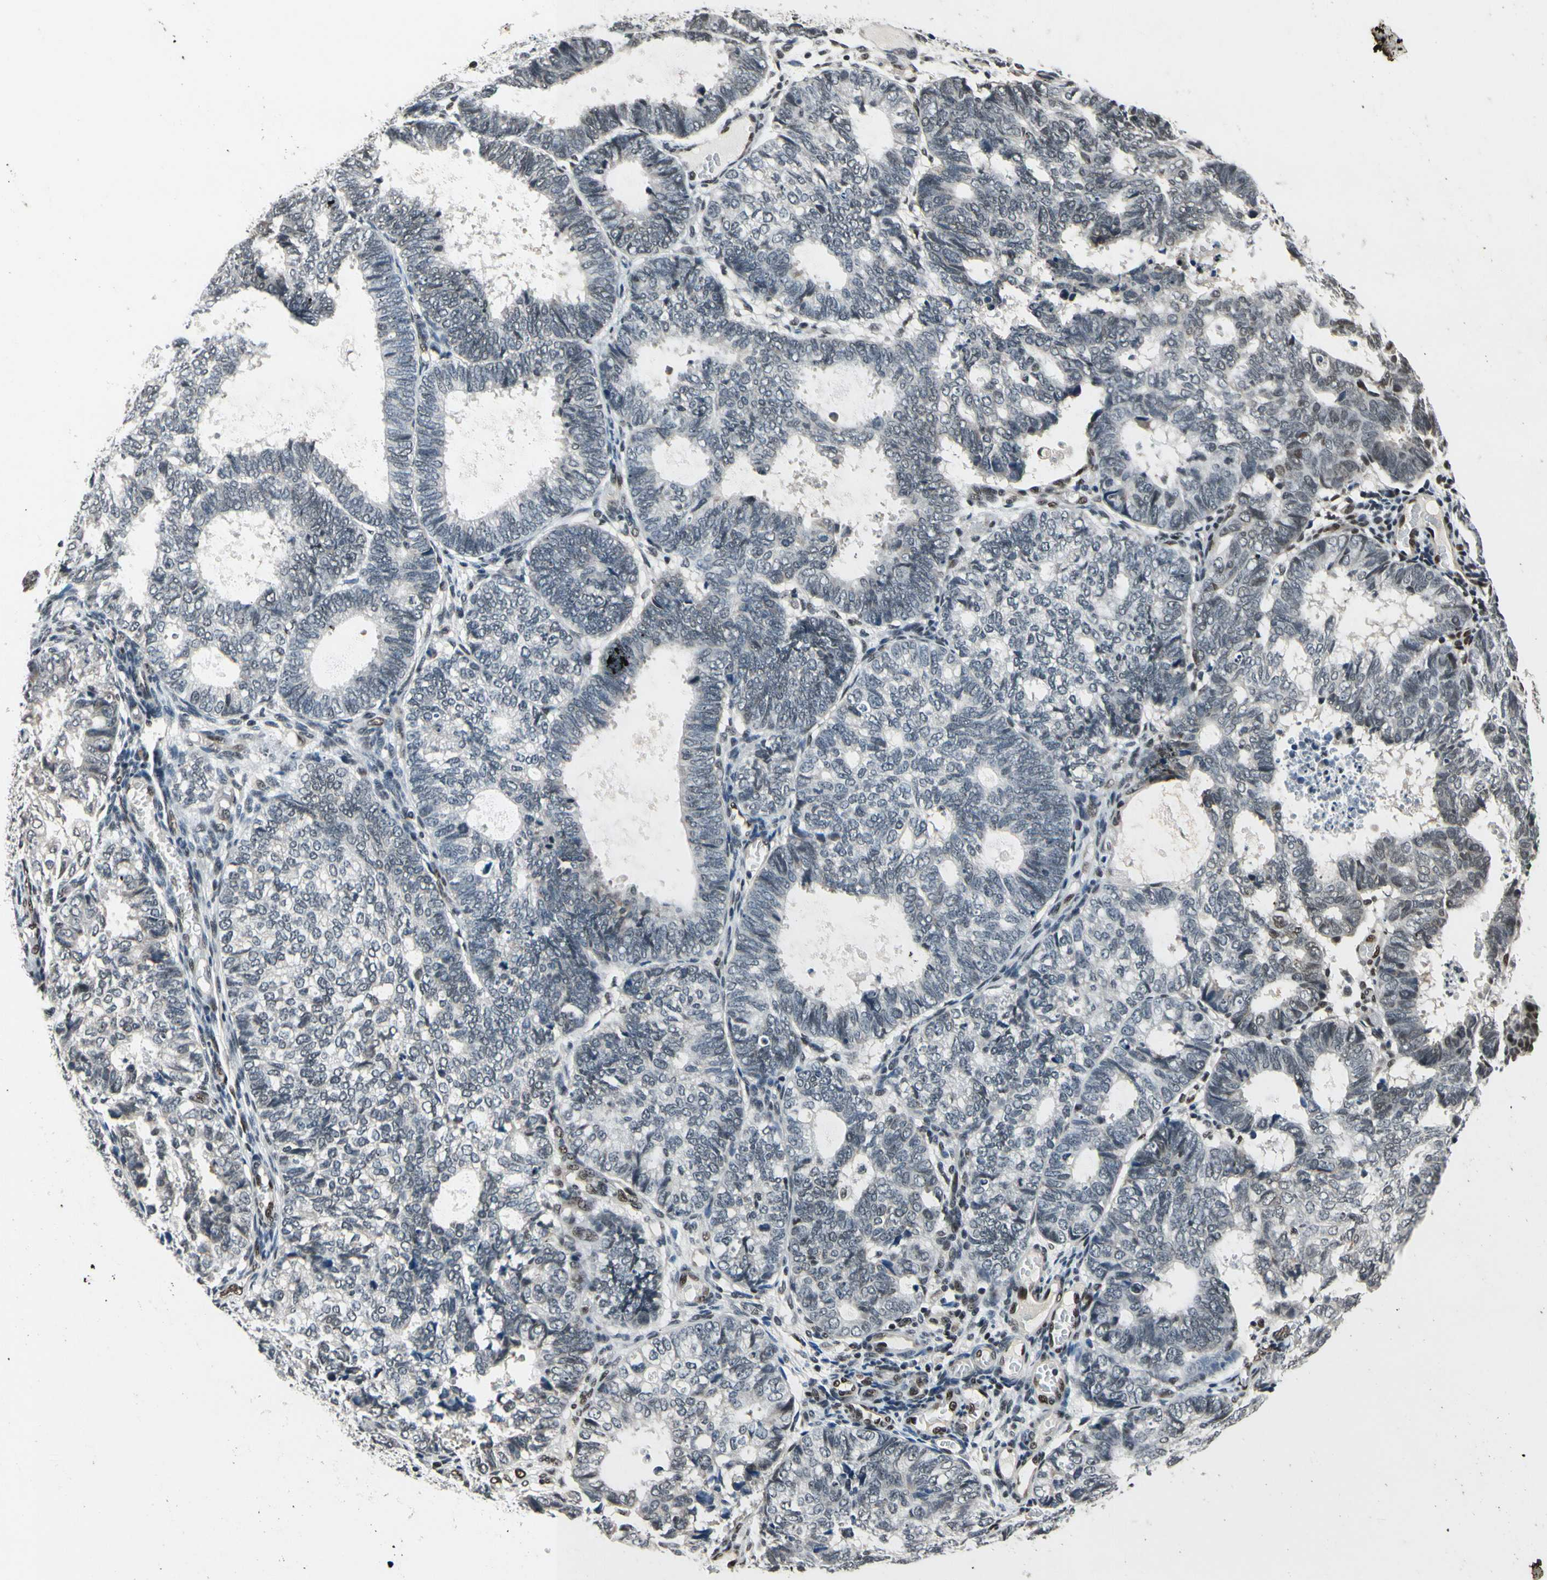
{"staining": {"intensity": "weak", "quantity": "<25%", "location": "nuclear"}, "tissue": "endometrial cancer", "cell_type": "Tumor cells", "image_type": "cancer", "snomed": [{"axis": "morphology", "description": "Adenocarcinoma, NOS"}, {"axis": "topography", "description": "Uterus"}], "caption": "IHC of endometrial cancer (adenocarcinoma) reveals no expression in tumor cells.", "gene": "RECQL", "patient": {"sex": "female", "age": 60}}